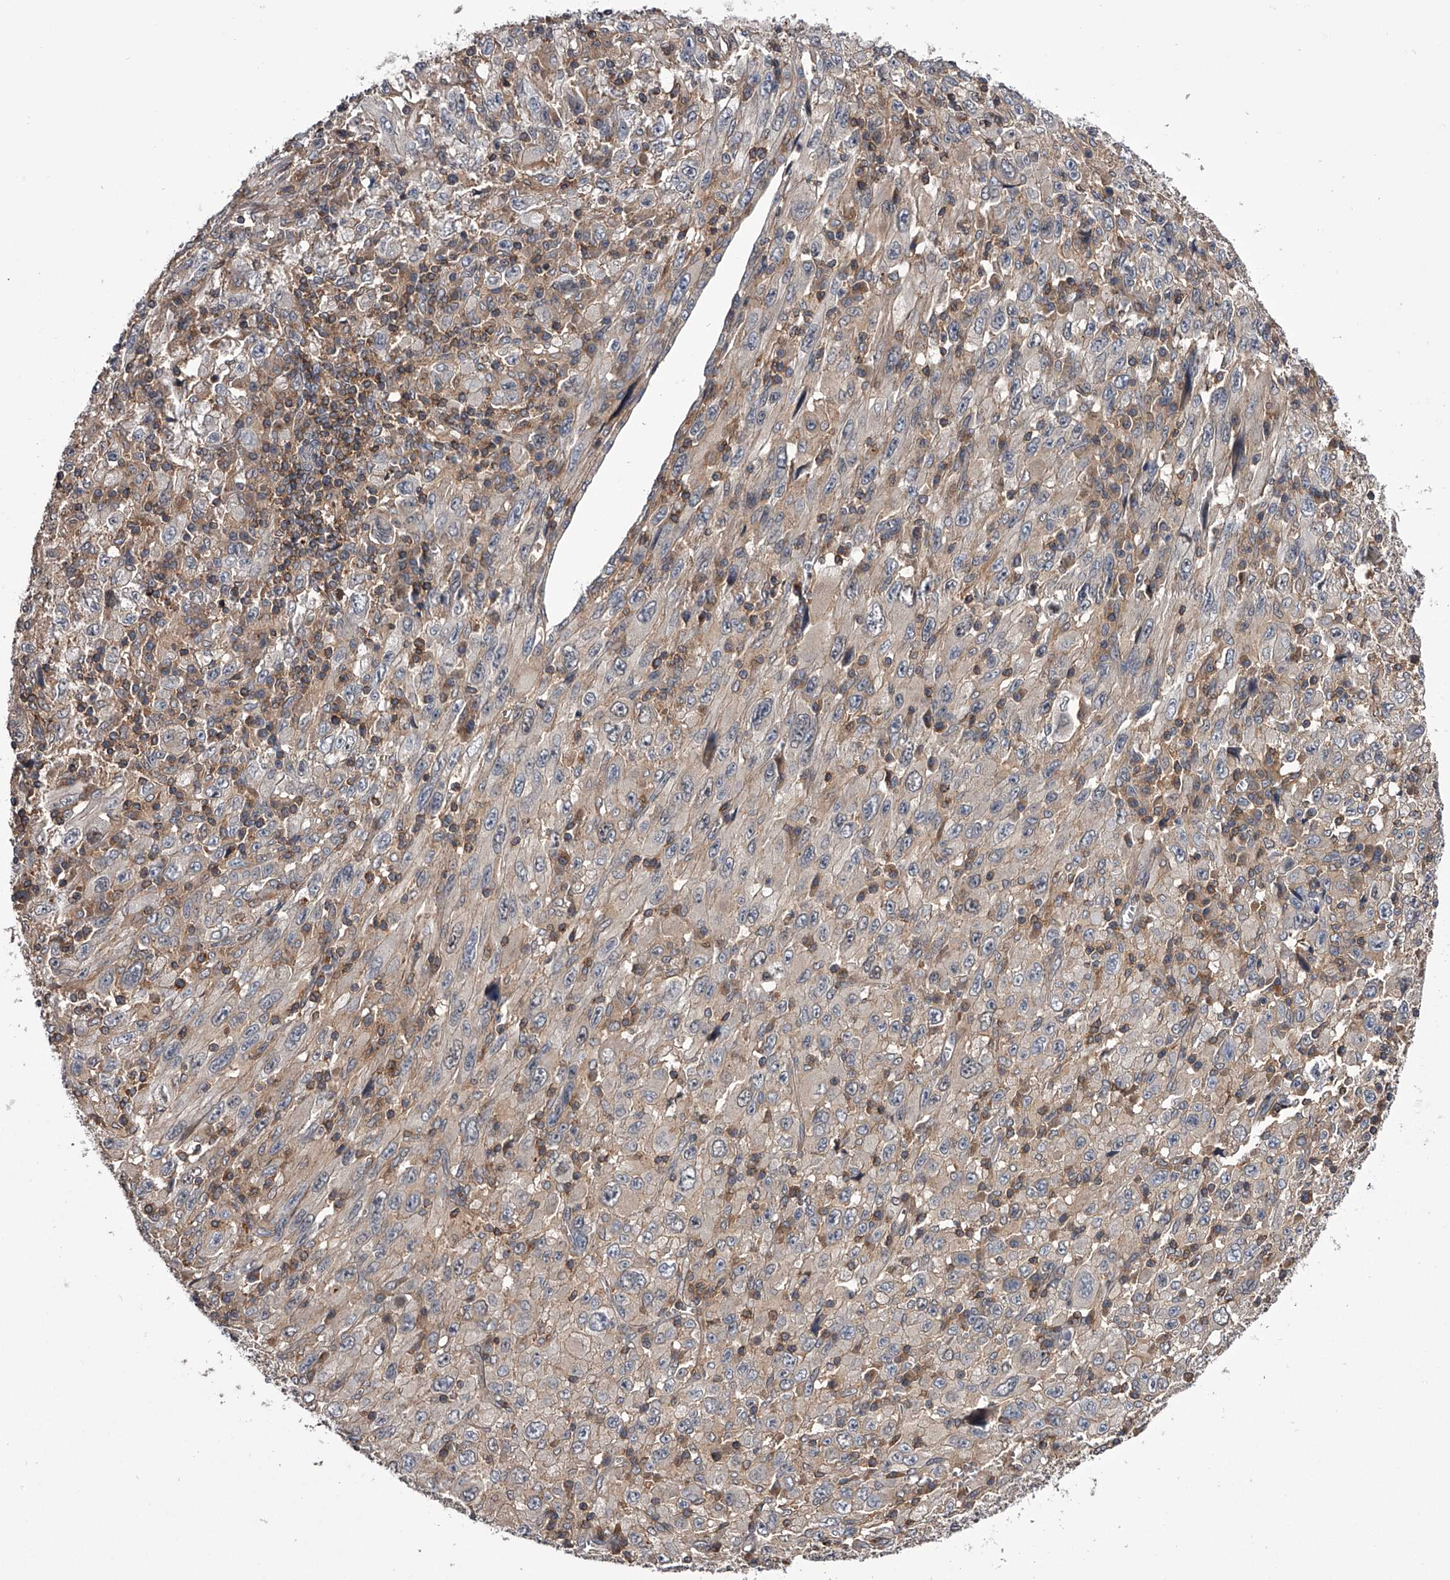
{"staining": {"intensity": "weak", "quantity": "<25%", "location": "cytoplasmic/membranous"}, "tissue": "melanoma", "cell_type": "Tumor cells", "image_type": "cancer", "snomed": [{"axis": "morphology", "description": "Malignant melanoma, Metastatic site"}, {"axis": "topography", "description": "Skin"}], "caption": "IHC image of neoplastic tissue: human malignant melanoma (metastatic site) stained with DAB demonstrates no significant protein expression in tumor cells.", "gene": "PAN3", "patient": {"sex": "female", "age": 56}}